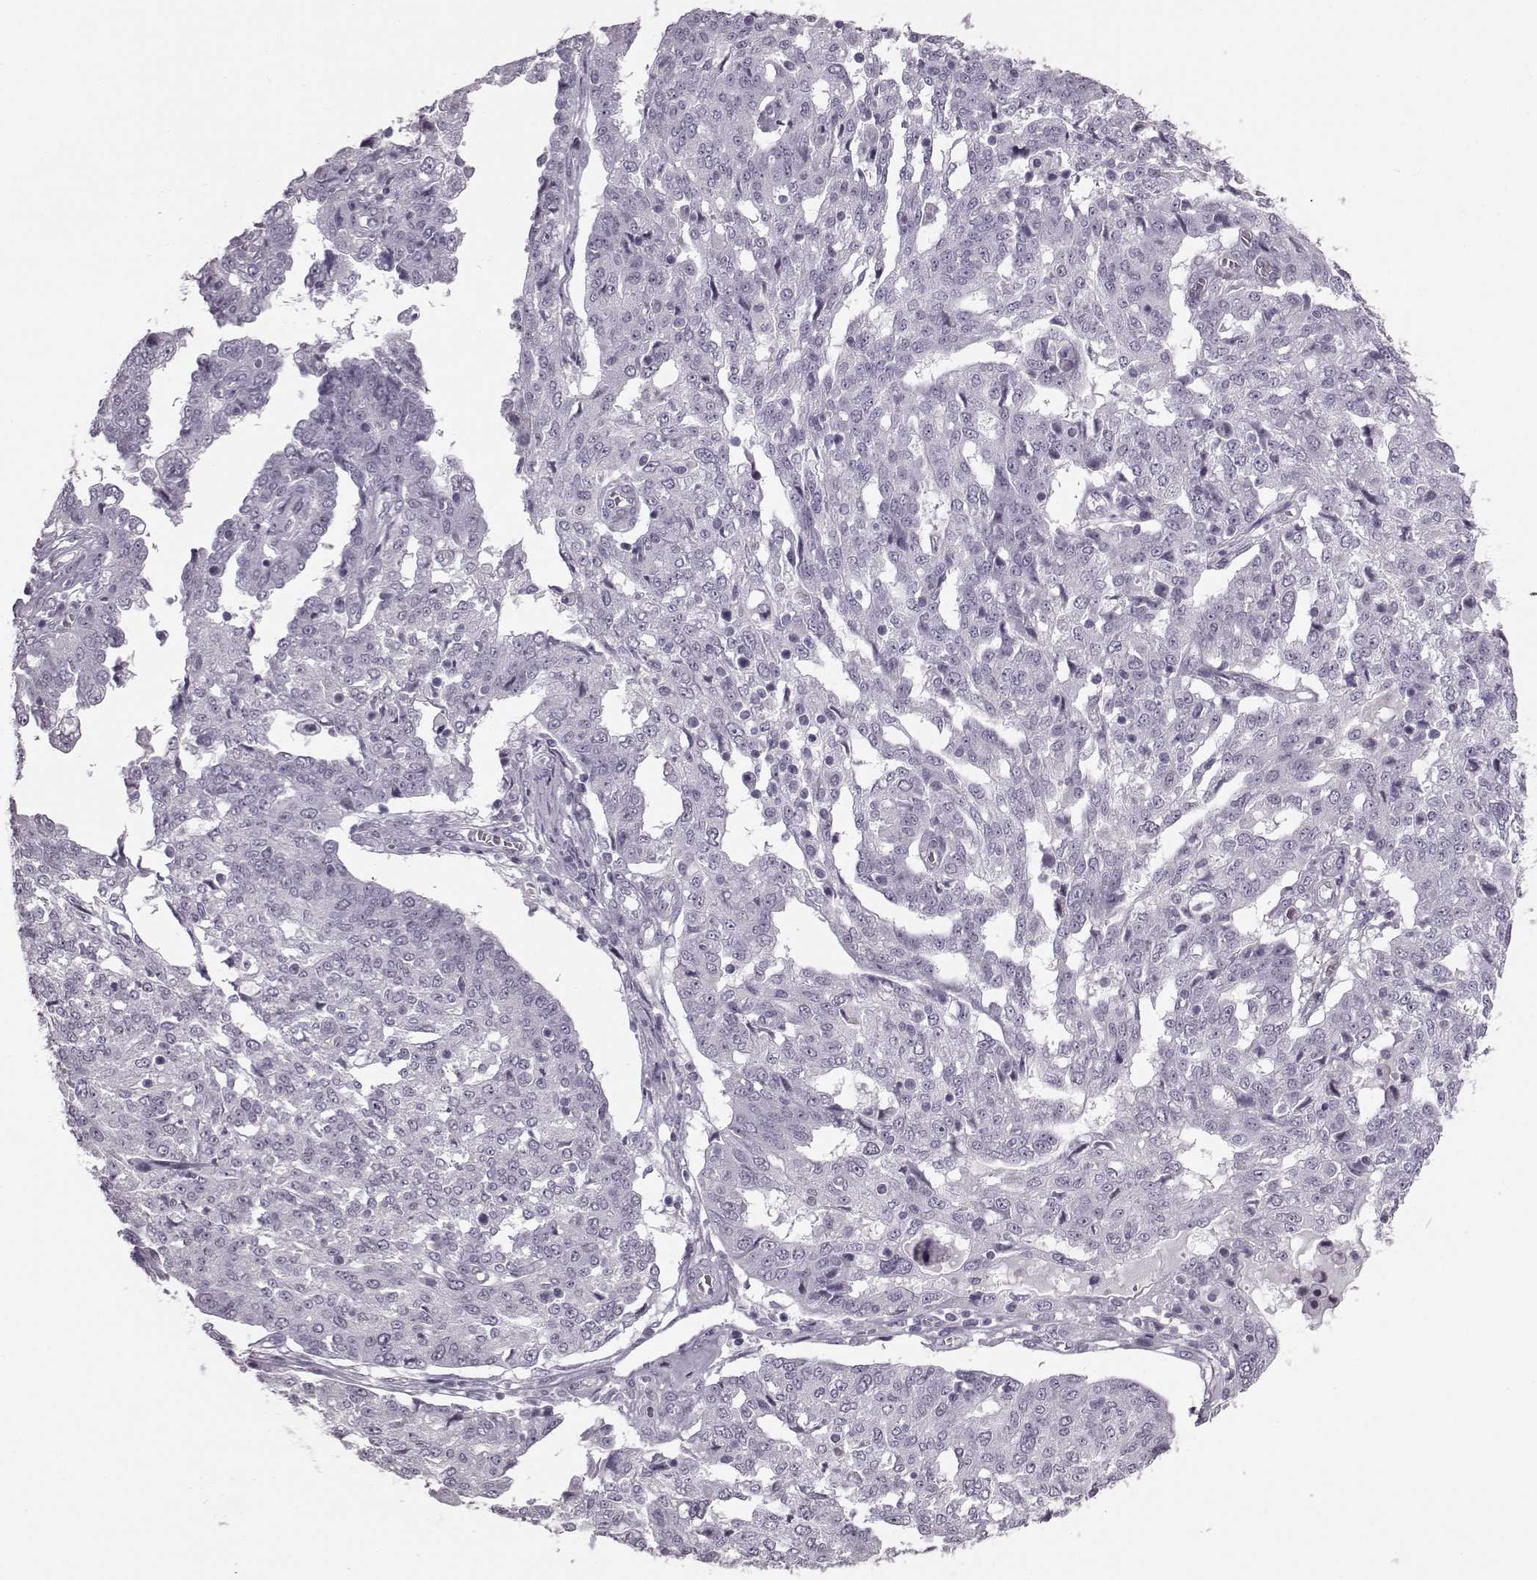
{"staining": {"intensity": "negative", "quantity": "none", "location": "none"}, "tissue": "ovarian cancer", "cell_type": "Tumor cells", "image_type": "cancer", "snomed": [{"axis": "morphology", "description": "Cystadenocarcinoma, serous, NOS"}, {"axis": "topography", "description": "Ovary"}], "caption": "Ovarian serous cystadenocarcinoma was stained to show a protein in brown. There is no significant staining in tumor cells. (Brightfield microscopy of DAB immunohistochemistry at high magnification).", "gene": "JSRP1", "patient": {"sex": "female", "age": 67}}